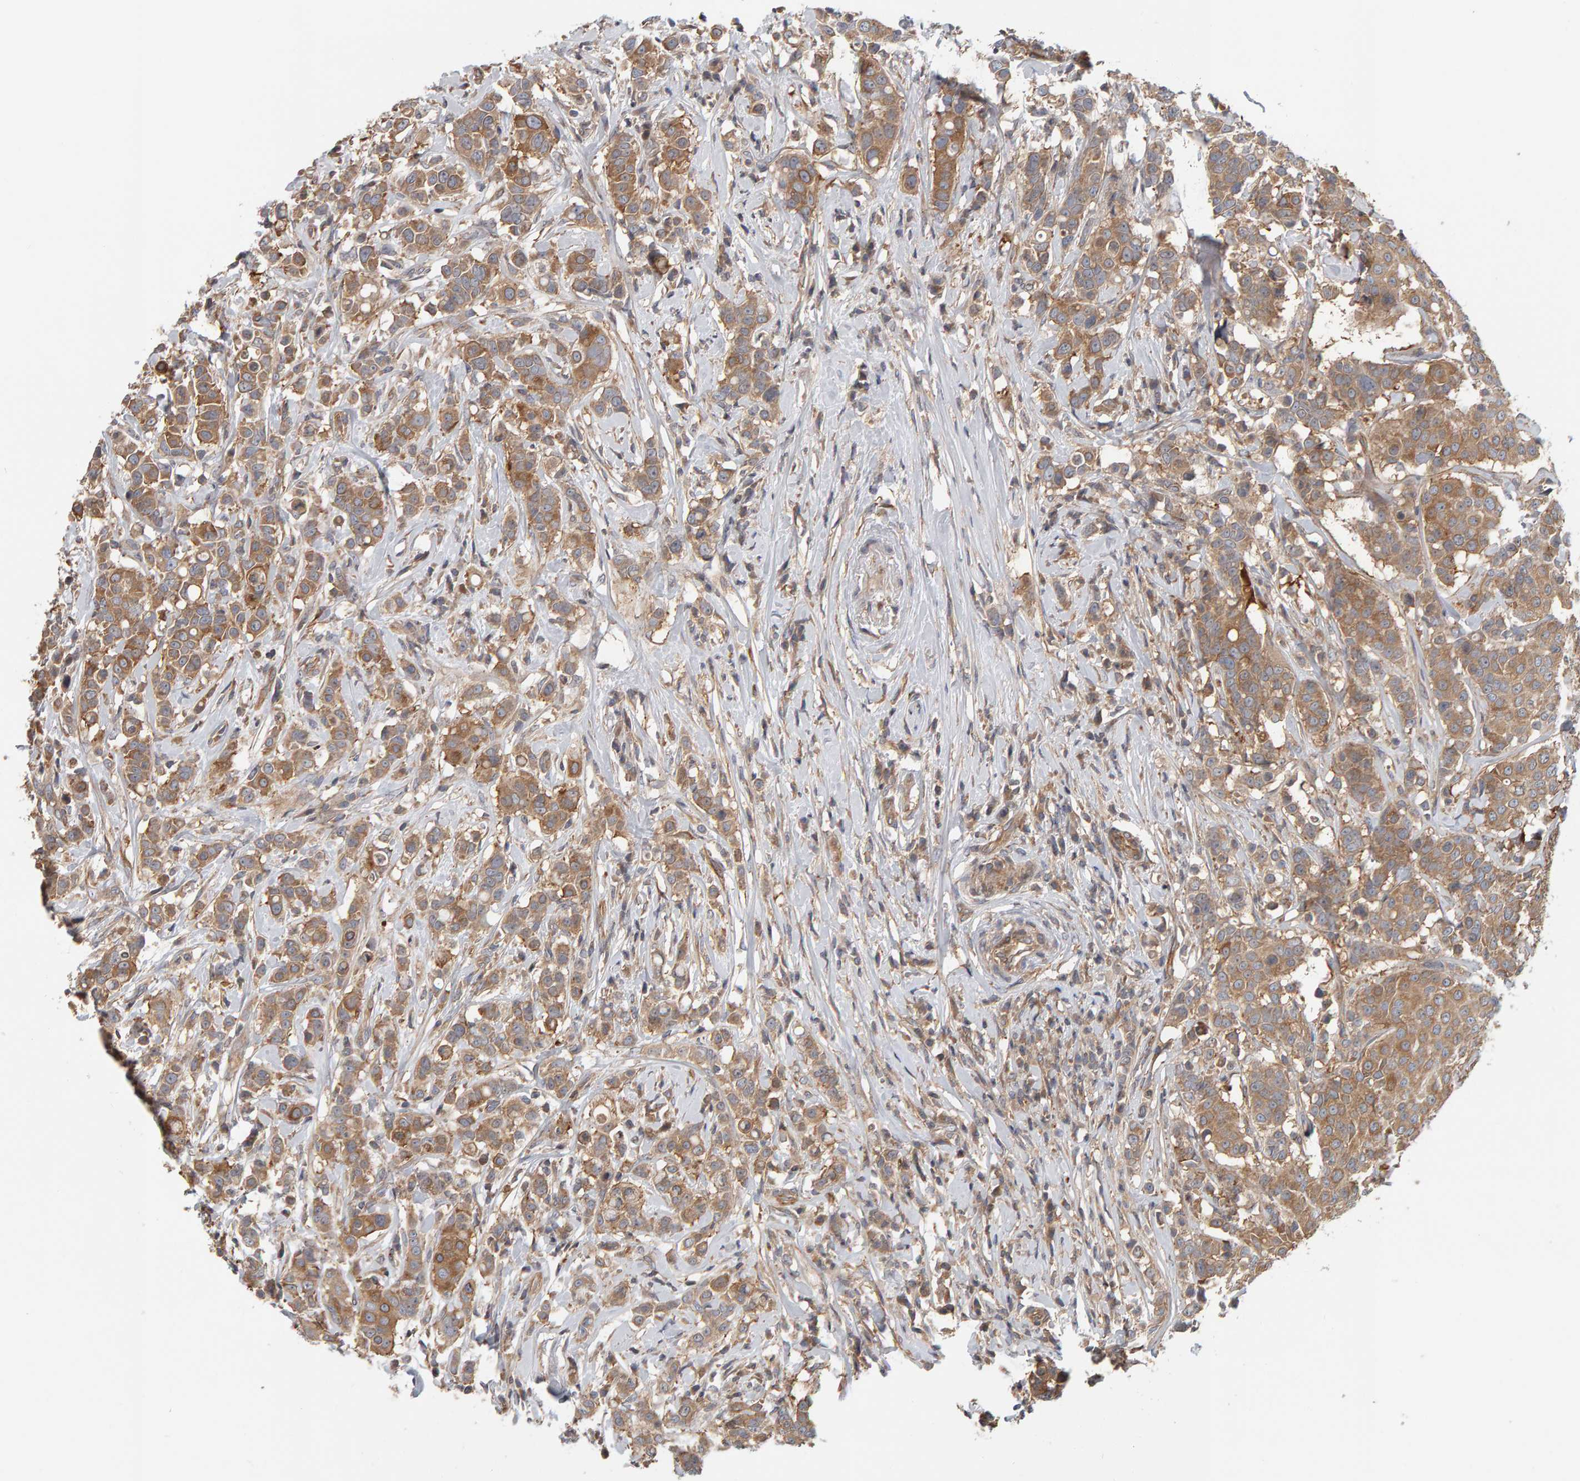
{"staining": {"intensity": "moderate", "quantity": ">75%", "location": "cytoplasmic/membranous"}, "tissue": "breast cancer", "cell_type": "Tumor cells", "image_type": "cancer", "snomed": [{"axis": "morphology", "description": "Duct carcinoma"}, {"axis": "topography", "description": "Breast"}], "caption": "Protein staining by IHC demonstrates moderate cytoplasmic/membranous expression in approximately >75% of tumor cells in infiltrating ductal carcinoma (breast).", "gene": "C9orf72", "patient": {"sex": "female", "age": 27}}